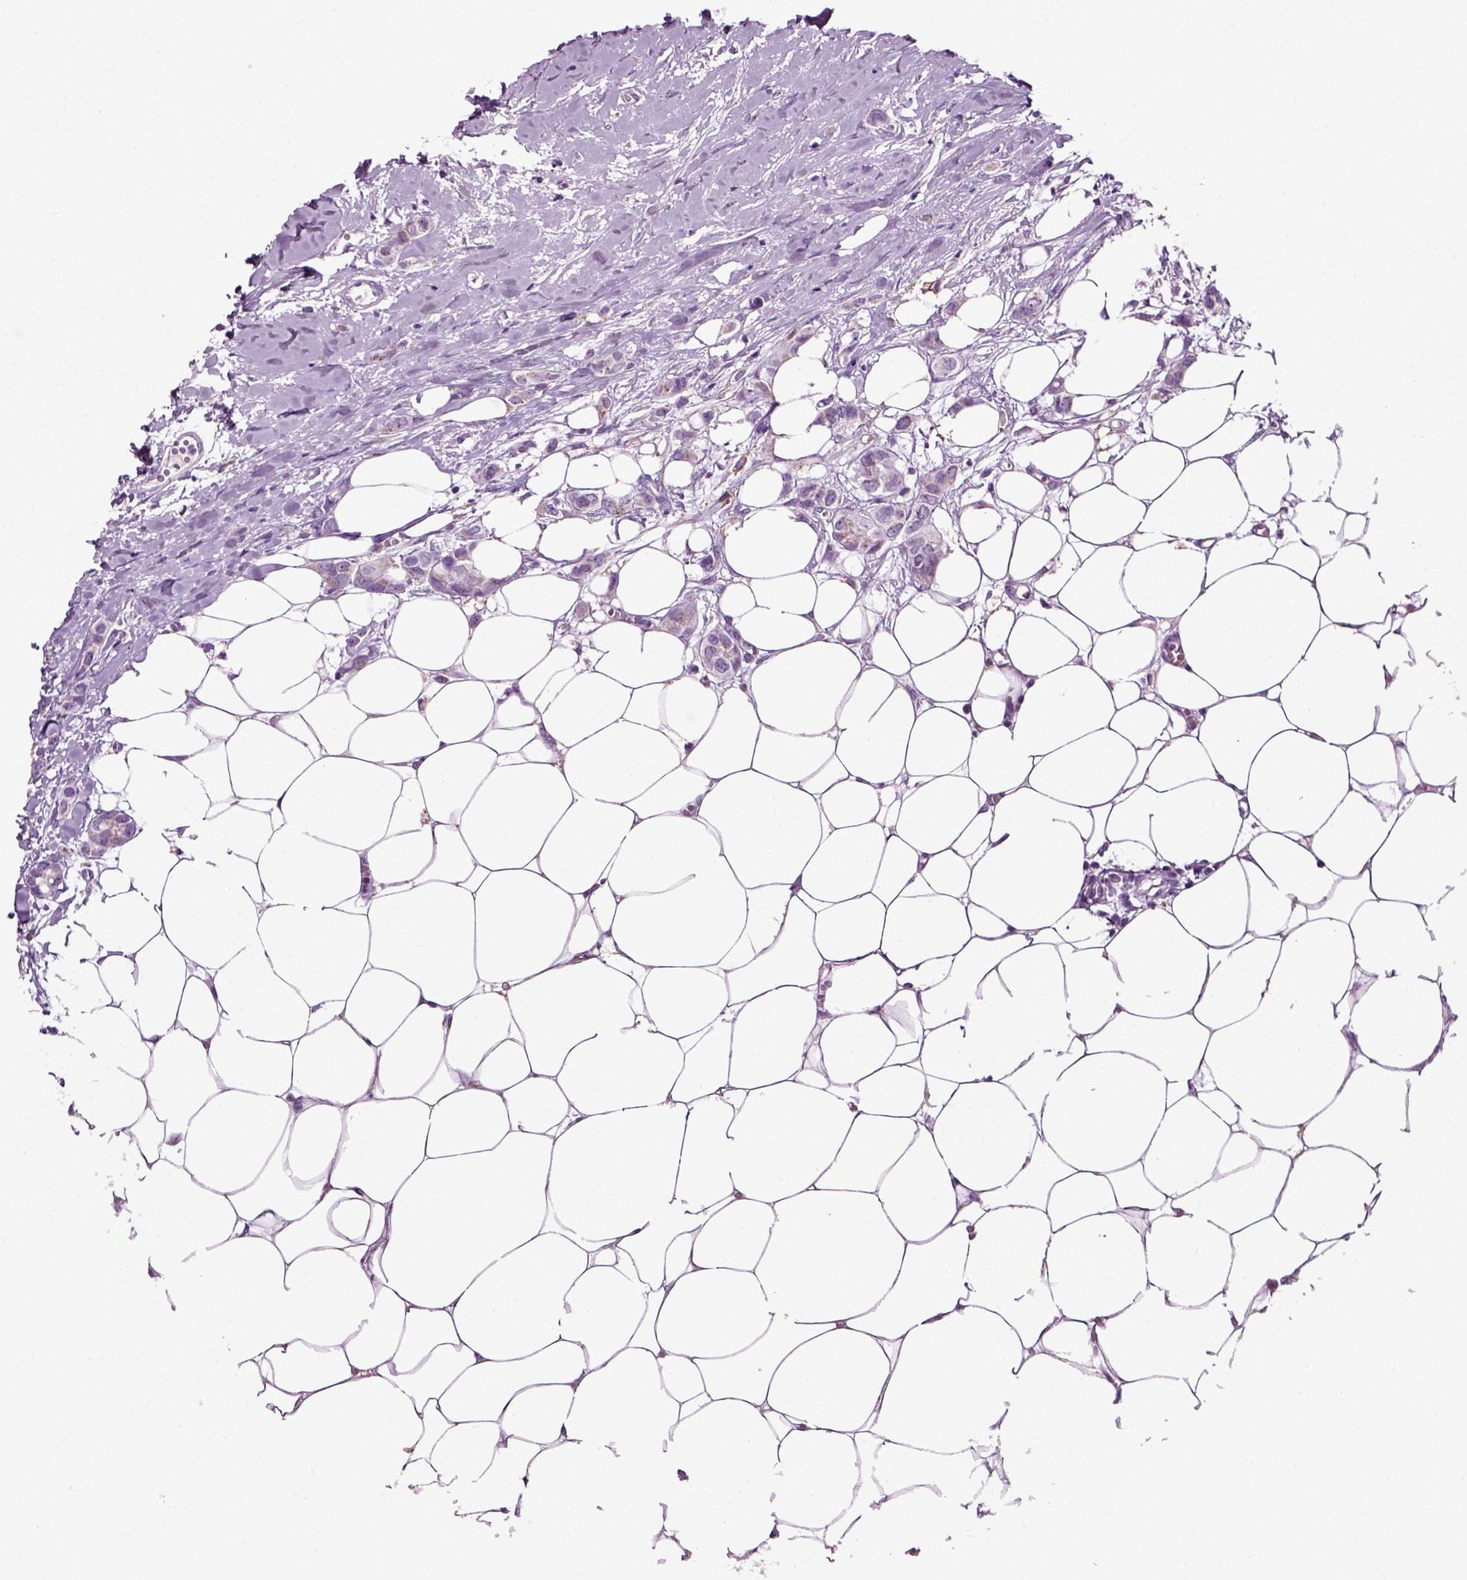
{"staining": {"intensity": "negative", "quantity": "none", "location": "none"}, "tissue": "breast cancer", "cell_type": "Tumor cells", "image_type": "cancer", "snomed": [{"axis": "morphology", "description": "Duct carcinoma"}, {"axis": "topography", "description": "Breast"}], "caption": "The micrograph demonstrates no staining of tumor cells in infiltrating ductal carcinoma (breast). The staining is performed using DAB (3,3'-diaminobenzidine) brown chromogen with nuclei counter-stained in using hematoxylin.", "gene": "DNAH10", "patient": {"sex": "female", "age": 85}}